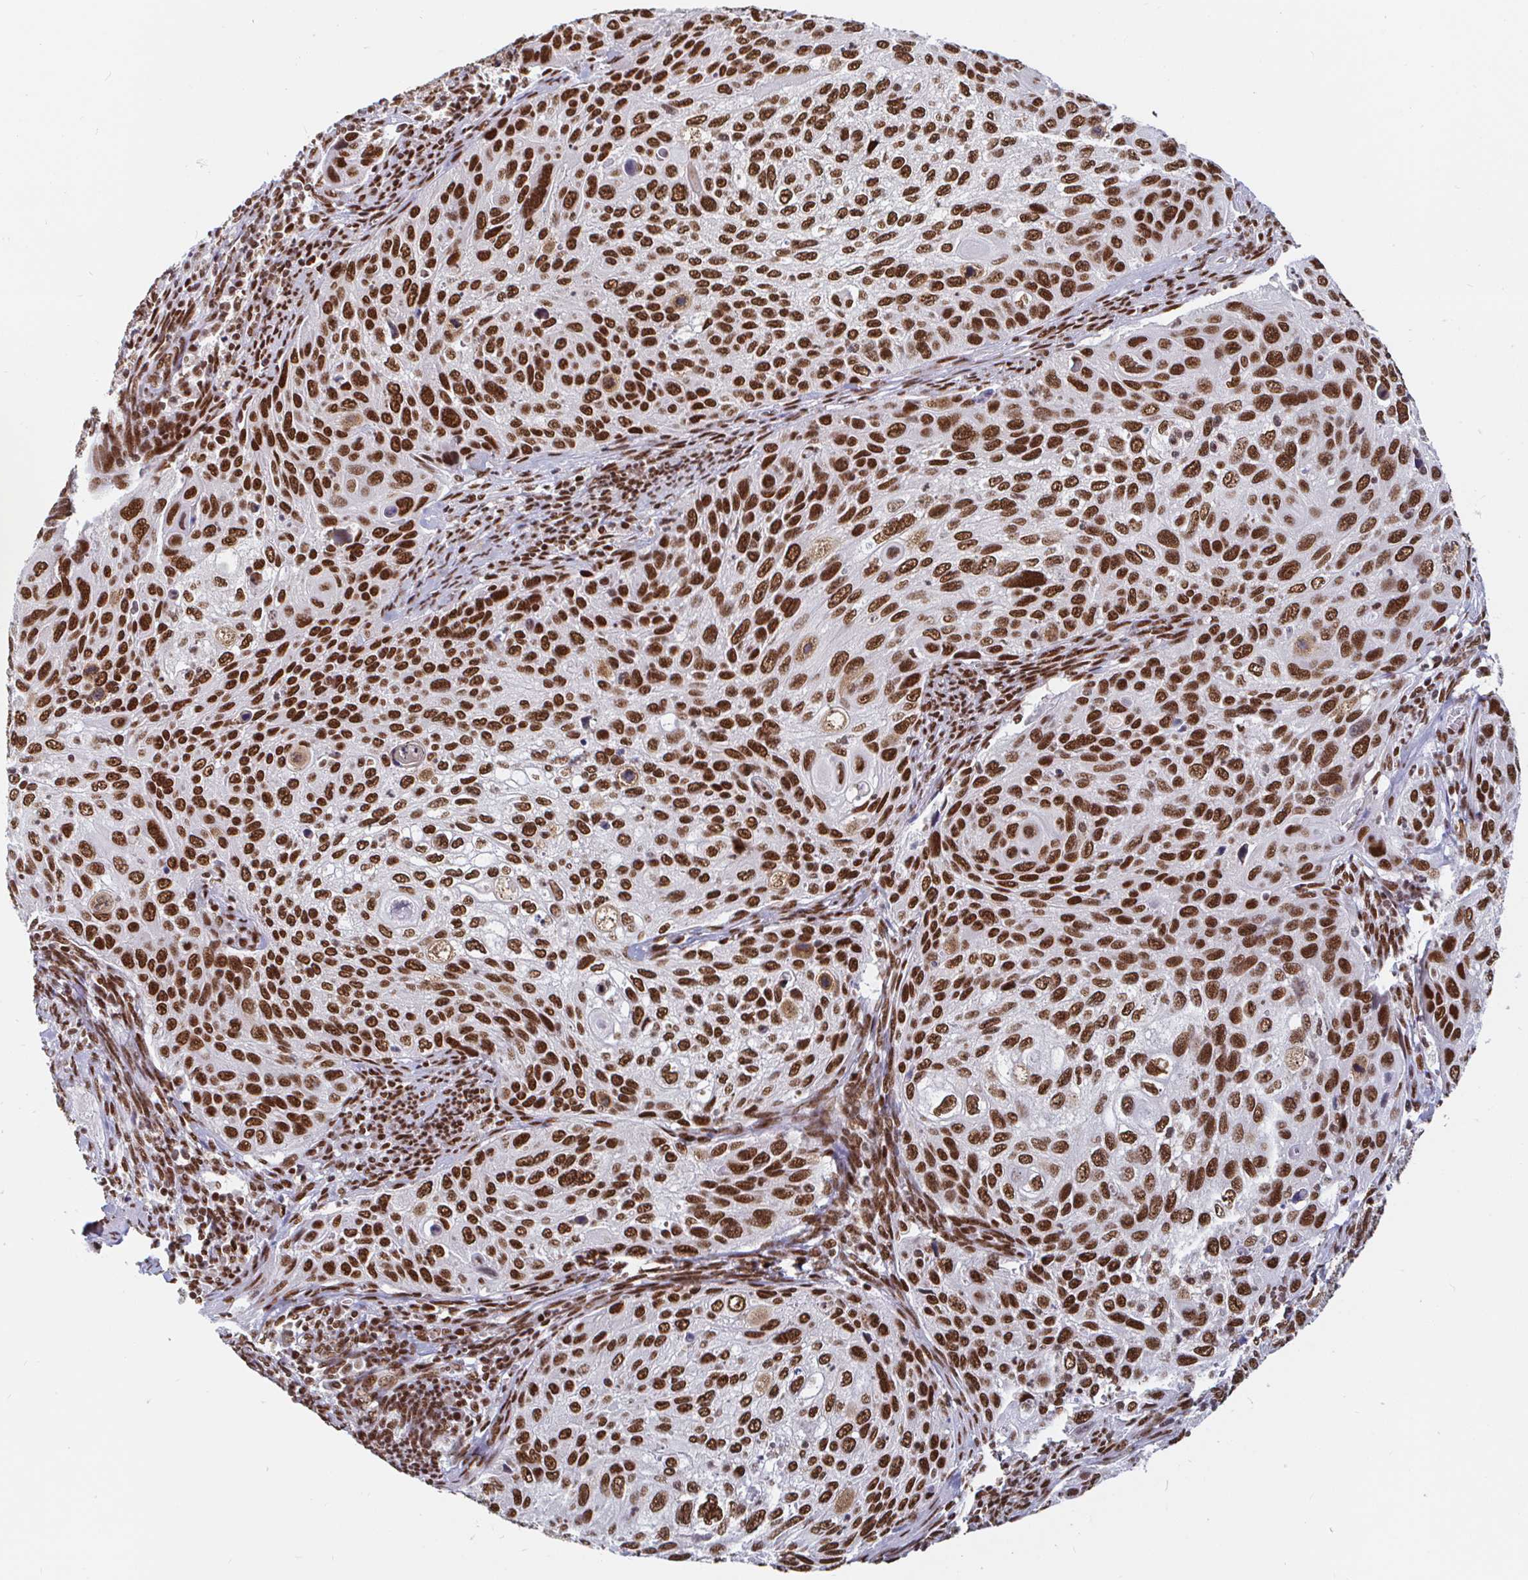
{"staining": {"intensity": "strong", "quantity": ">75%", "location": "nuclear"}, "tissue": "cervical cancer", "cell_type": "Tumor cells", "image_type": "cancer", "snomed": [{"axis": "morphology", "description": "Squamous cell carcinoma, NOS"}, {"axis": "topography", "description": "Cervix"}], "caption": "This micrograph demonstrates cervical squamous cell carcinoma stained with IHC to label a protein in brown. The nuclear of tumor cells show strong positivity for the protein. Nuclei are counter-stained blue.", "gene": "RBMX", "patient": {"sex": "female", "age": 70}}